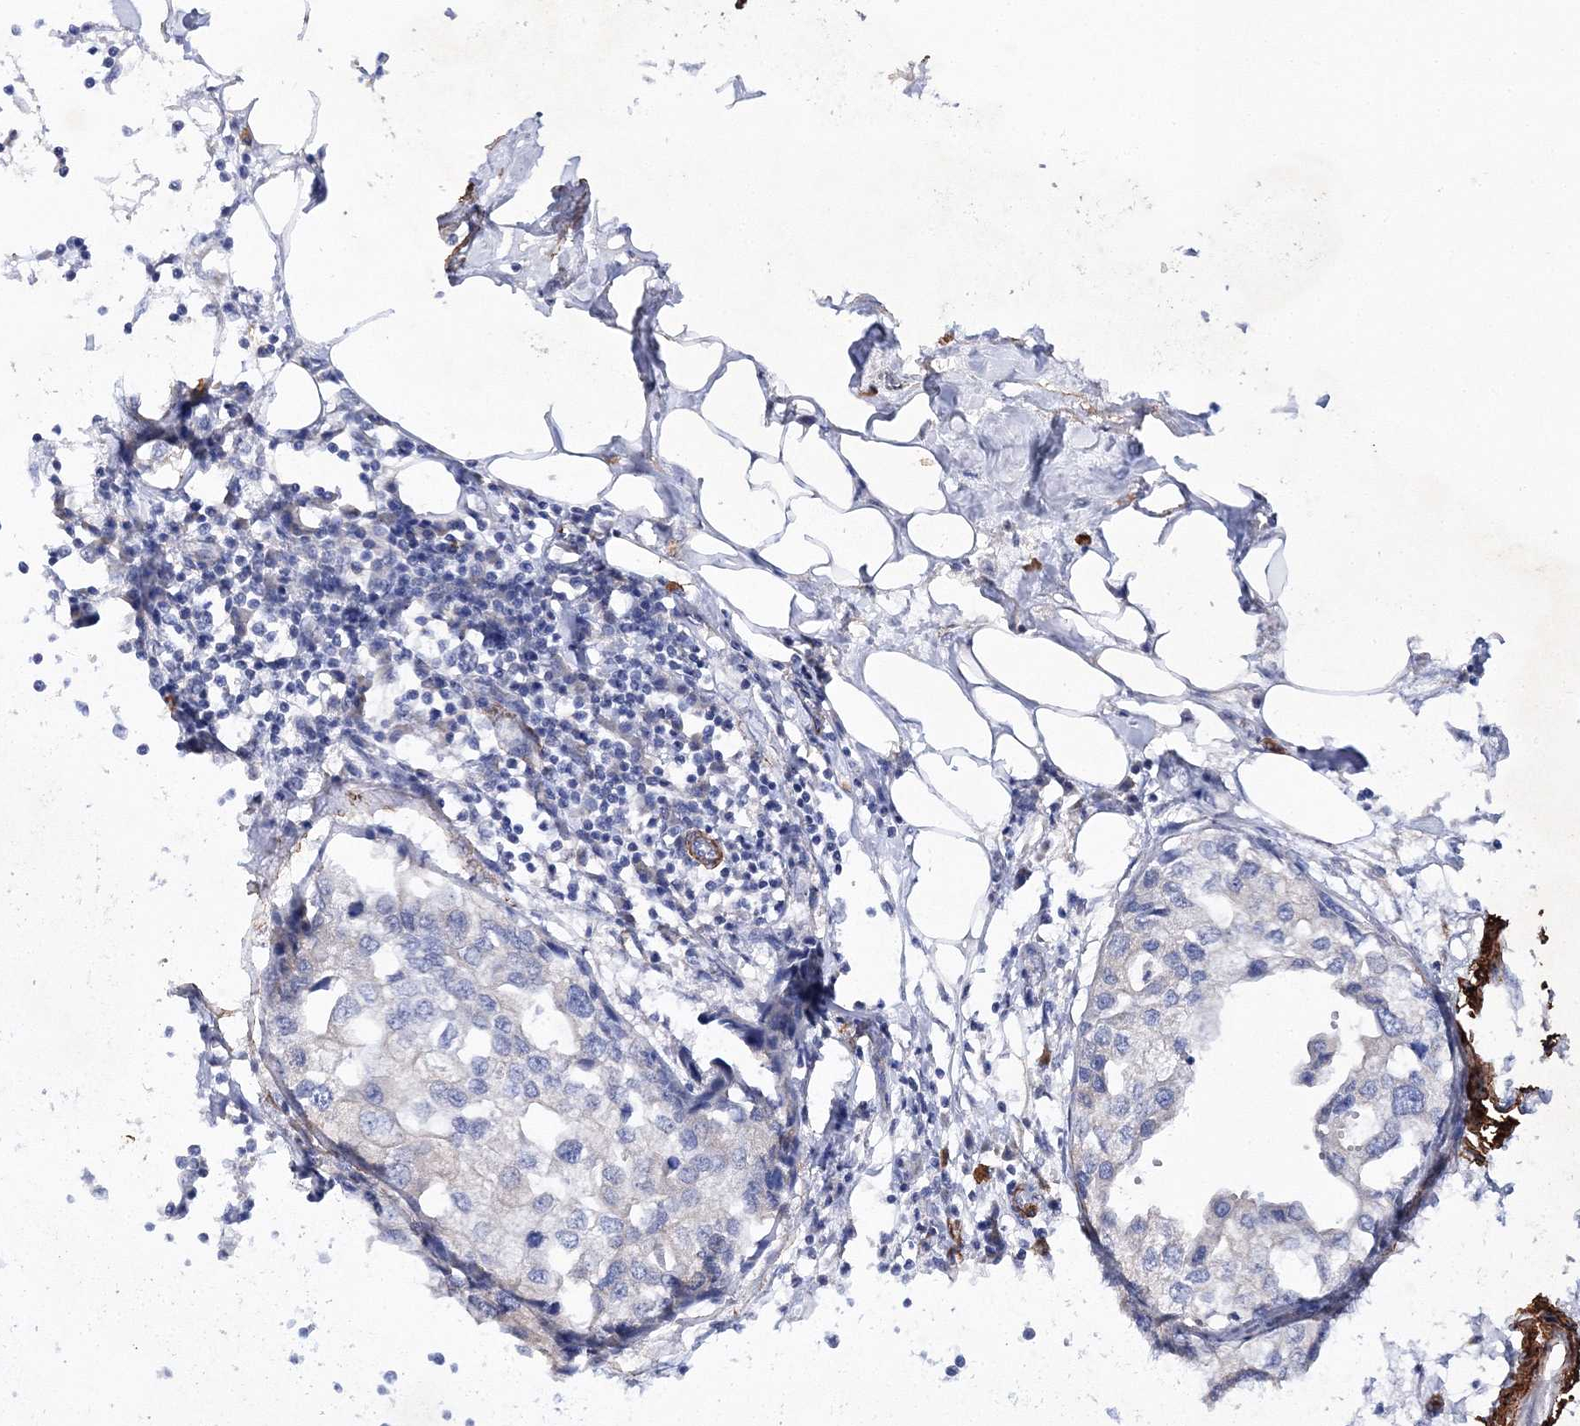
{"staining": {"intensity": "negative", "quantity": "none", "location": "none"}, "tissue": "urothelial cancer", "cell_type": "Tumor cells", "image_type": "cancer", "snomed": [{"axis": "morphology", "description": "Urothelial carcinoma, High grade"}, {"axis": "topography", "description": "Urinary bladder"}], "caption": "Urothelial cancer was stained to show a protein in brown. There is no significant positivity in tumor cells. Brightfield microscopy of immunohistochemistry (IHC) stained with DAB (3,3'-diaminobenzidine) (brown) and hematoxylin (blue), captured at high magnification.", "gene": "RTN2", "patient": {"sex": "male", "age": 64}}